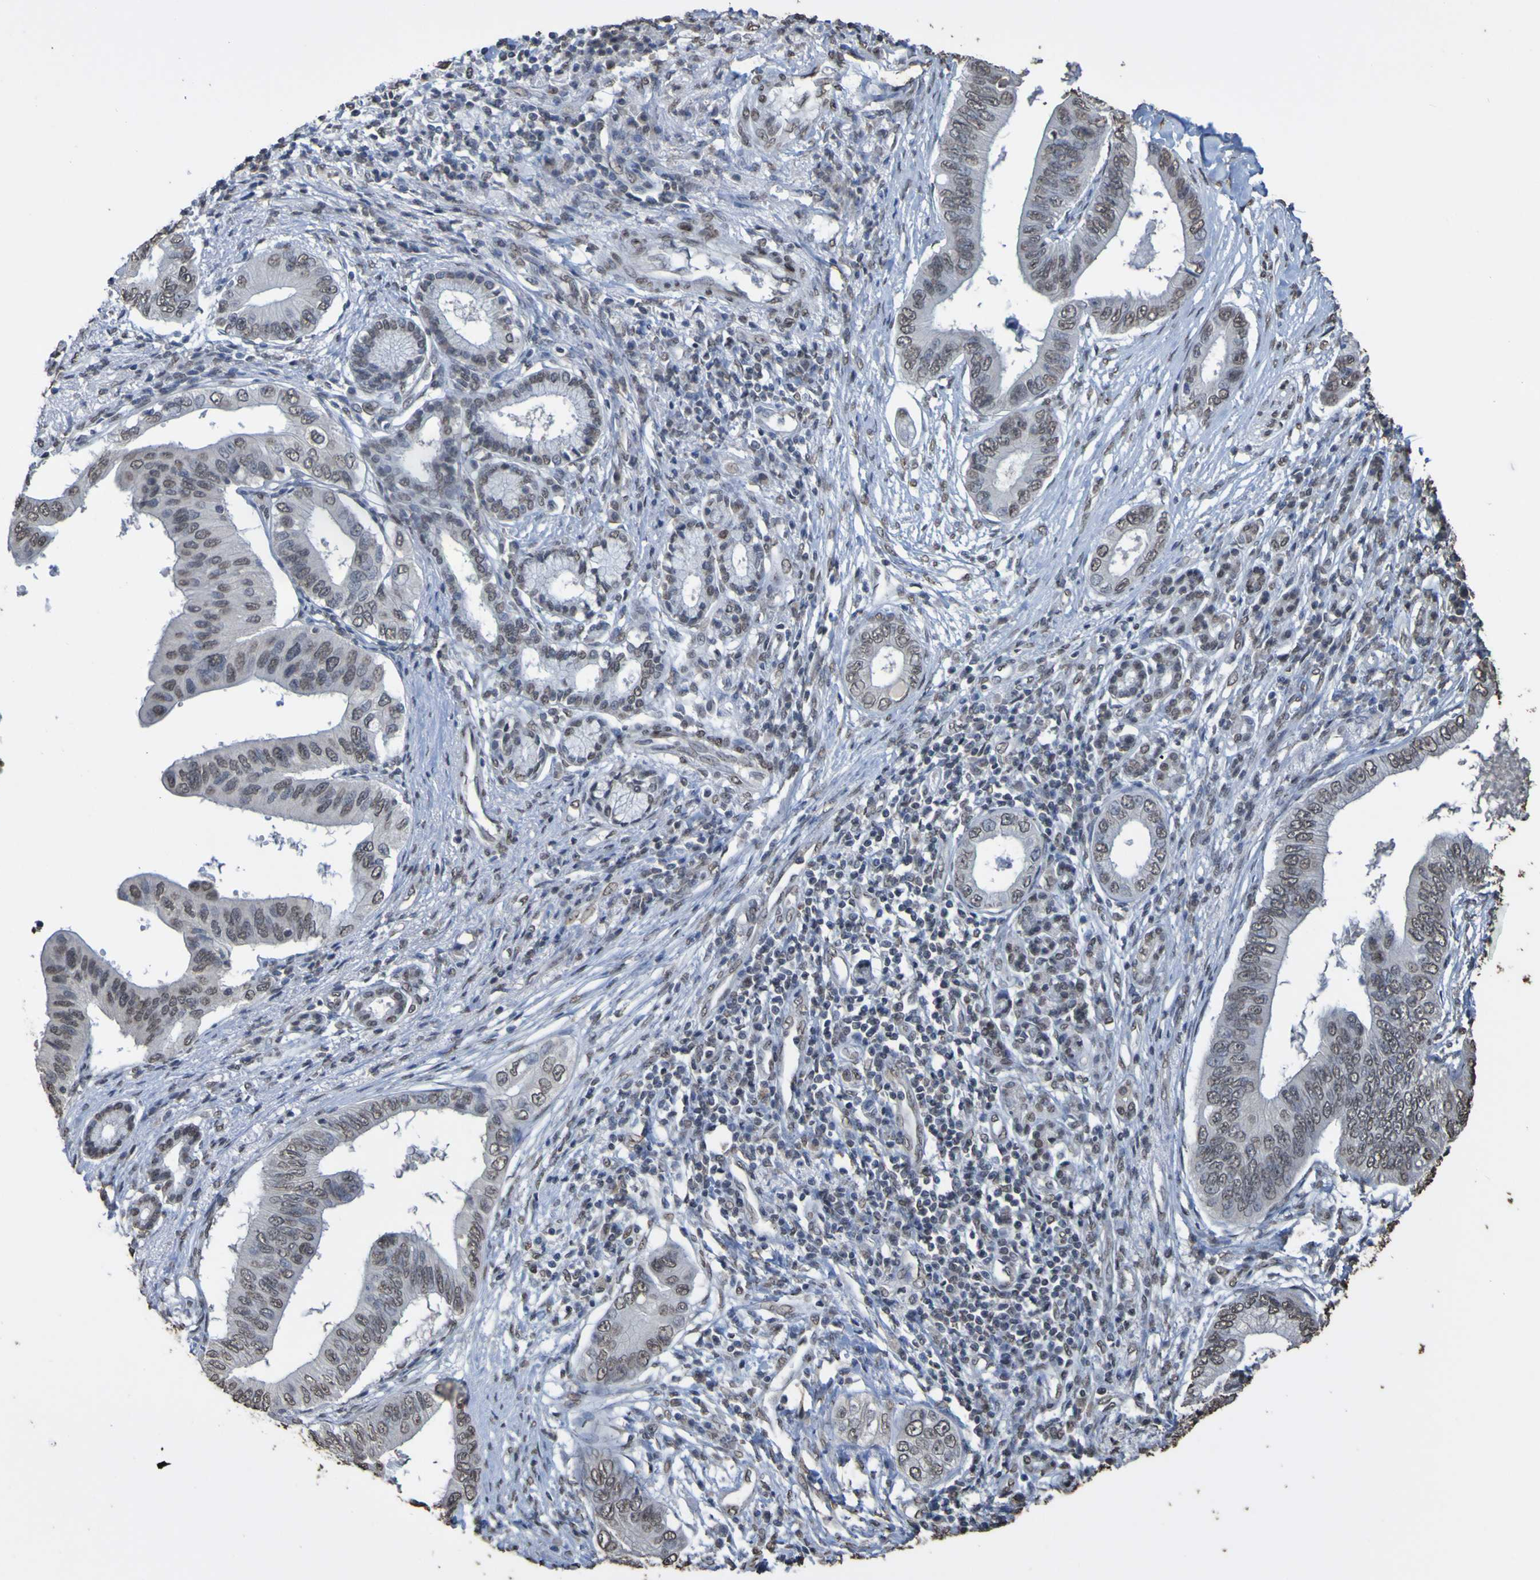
{"staining": {"intensity": "weak", "quantity": "25%-75%", "location": "nuclear"}, "tissue": "pancreatic cancer", "cell_type": "Tumor cells", "image_type": "cancer", "snomed": [{"axis": "morphology", "description": "Adenocarcinoma, NOS"}, {"axis": "topography", "description": "Pancreas"}], "caption": "Immunohistochemistry (IHC) histopathology image of neoplastic tissue: adenocarcinoma (pancreatic) stained using immunohistochemistry (IHC) displays low levels of weak protein expression localized specifically in the nuclear of tumor cells, appearing as a nuclear brown color.", "gene": "ALKBH2", "patient": {"sex": "male", "age": 77}}